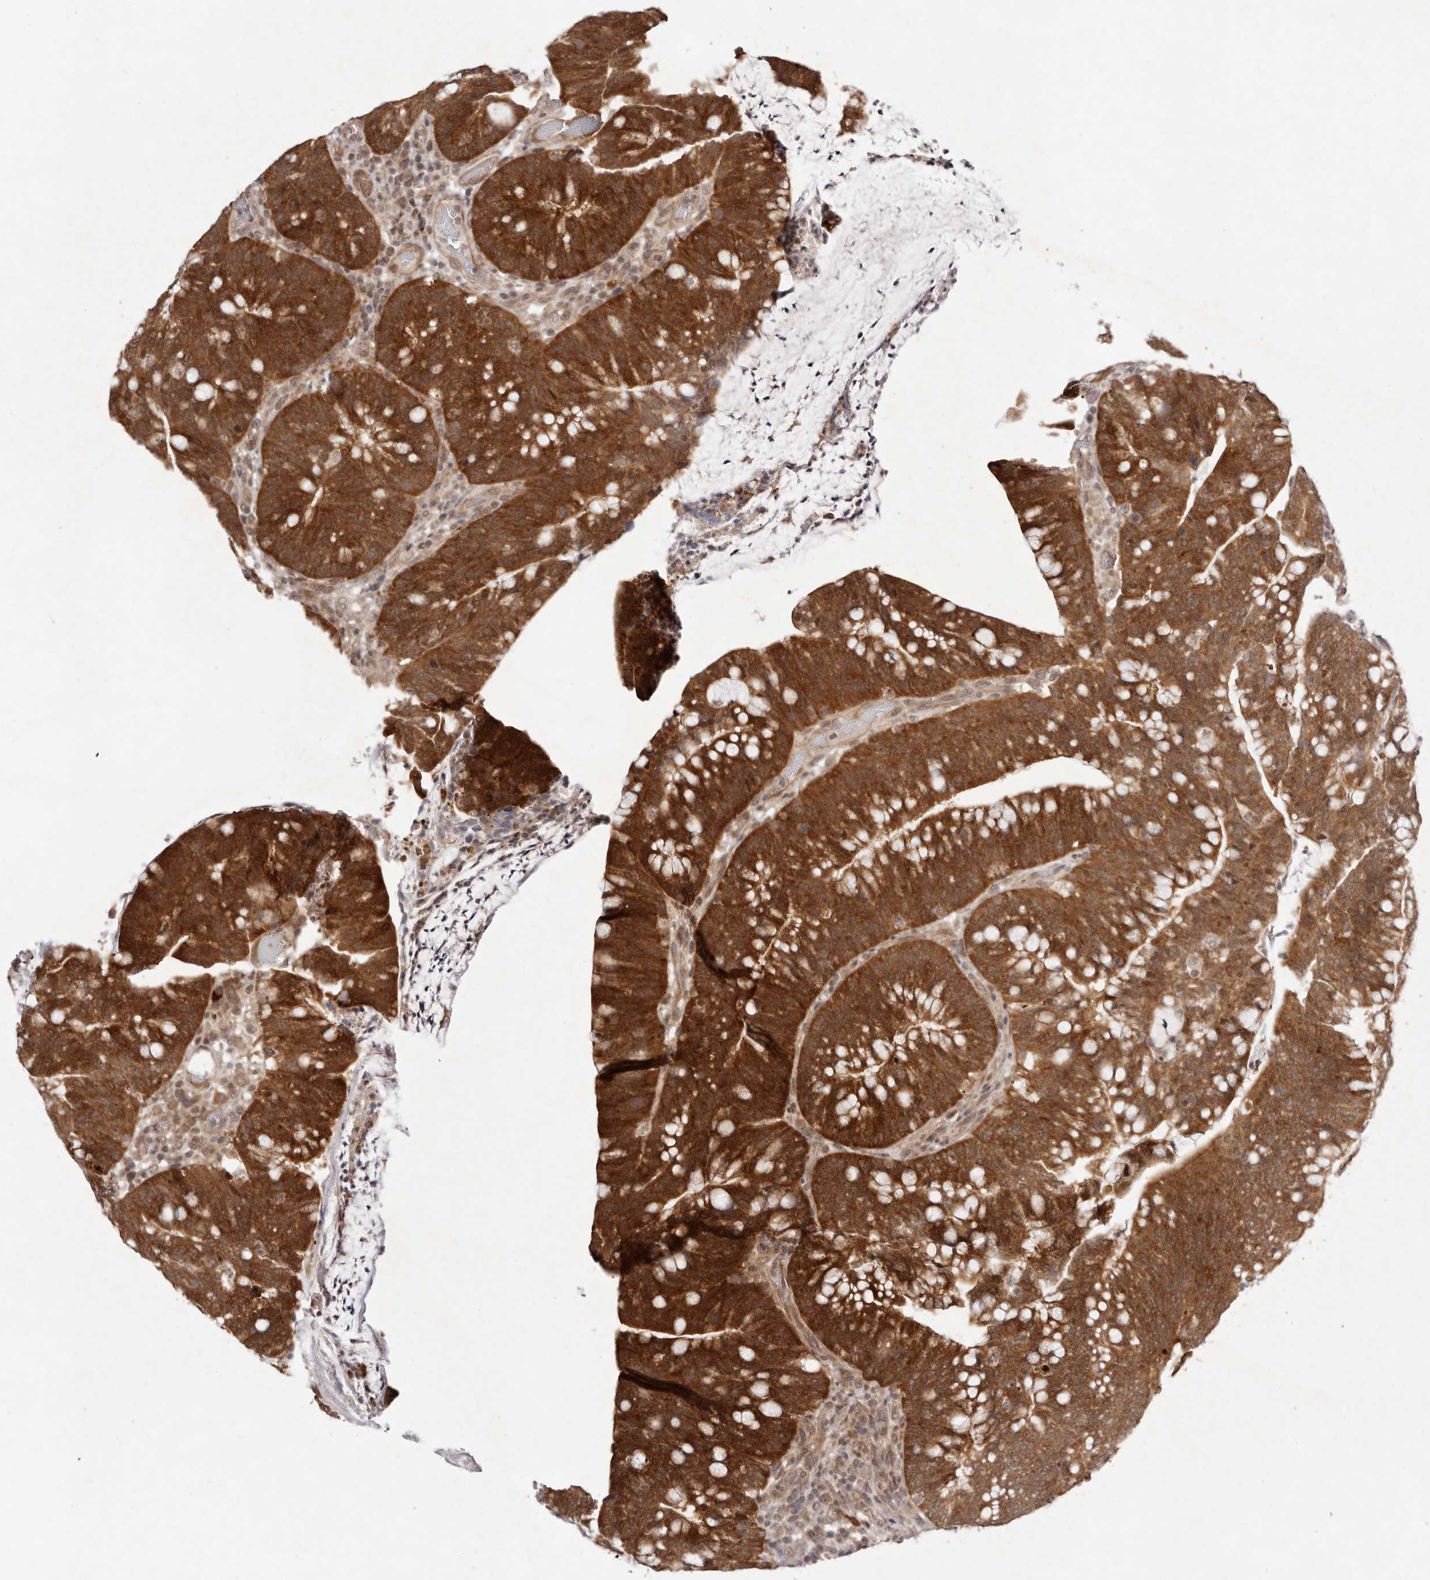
{"staining": {"intensity": "strong", "quantity": ">75%", "location": "cytoplasmic/membranous,nuclear"}, "tissue": "colorectal cancer", "cell_type": "Tumor cells", "image_type": "cancer", "snomed": [{"axis": "morphology", "description": "Adenocarcinoma, NOS"}, {"axis": "topography", "description": "Colon"}], "caption": "DAB (3,3'-diaminobenzidine) immunohistochemical staining of colorectal adenocarcinoma exhibits strong cytoplasmic/membranous and nuclear protein staining in about >75% of tumor cells.", "gene": "BUD31", "patient": {"sex": "female", "age": 66}}